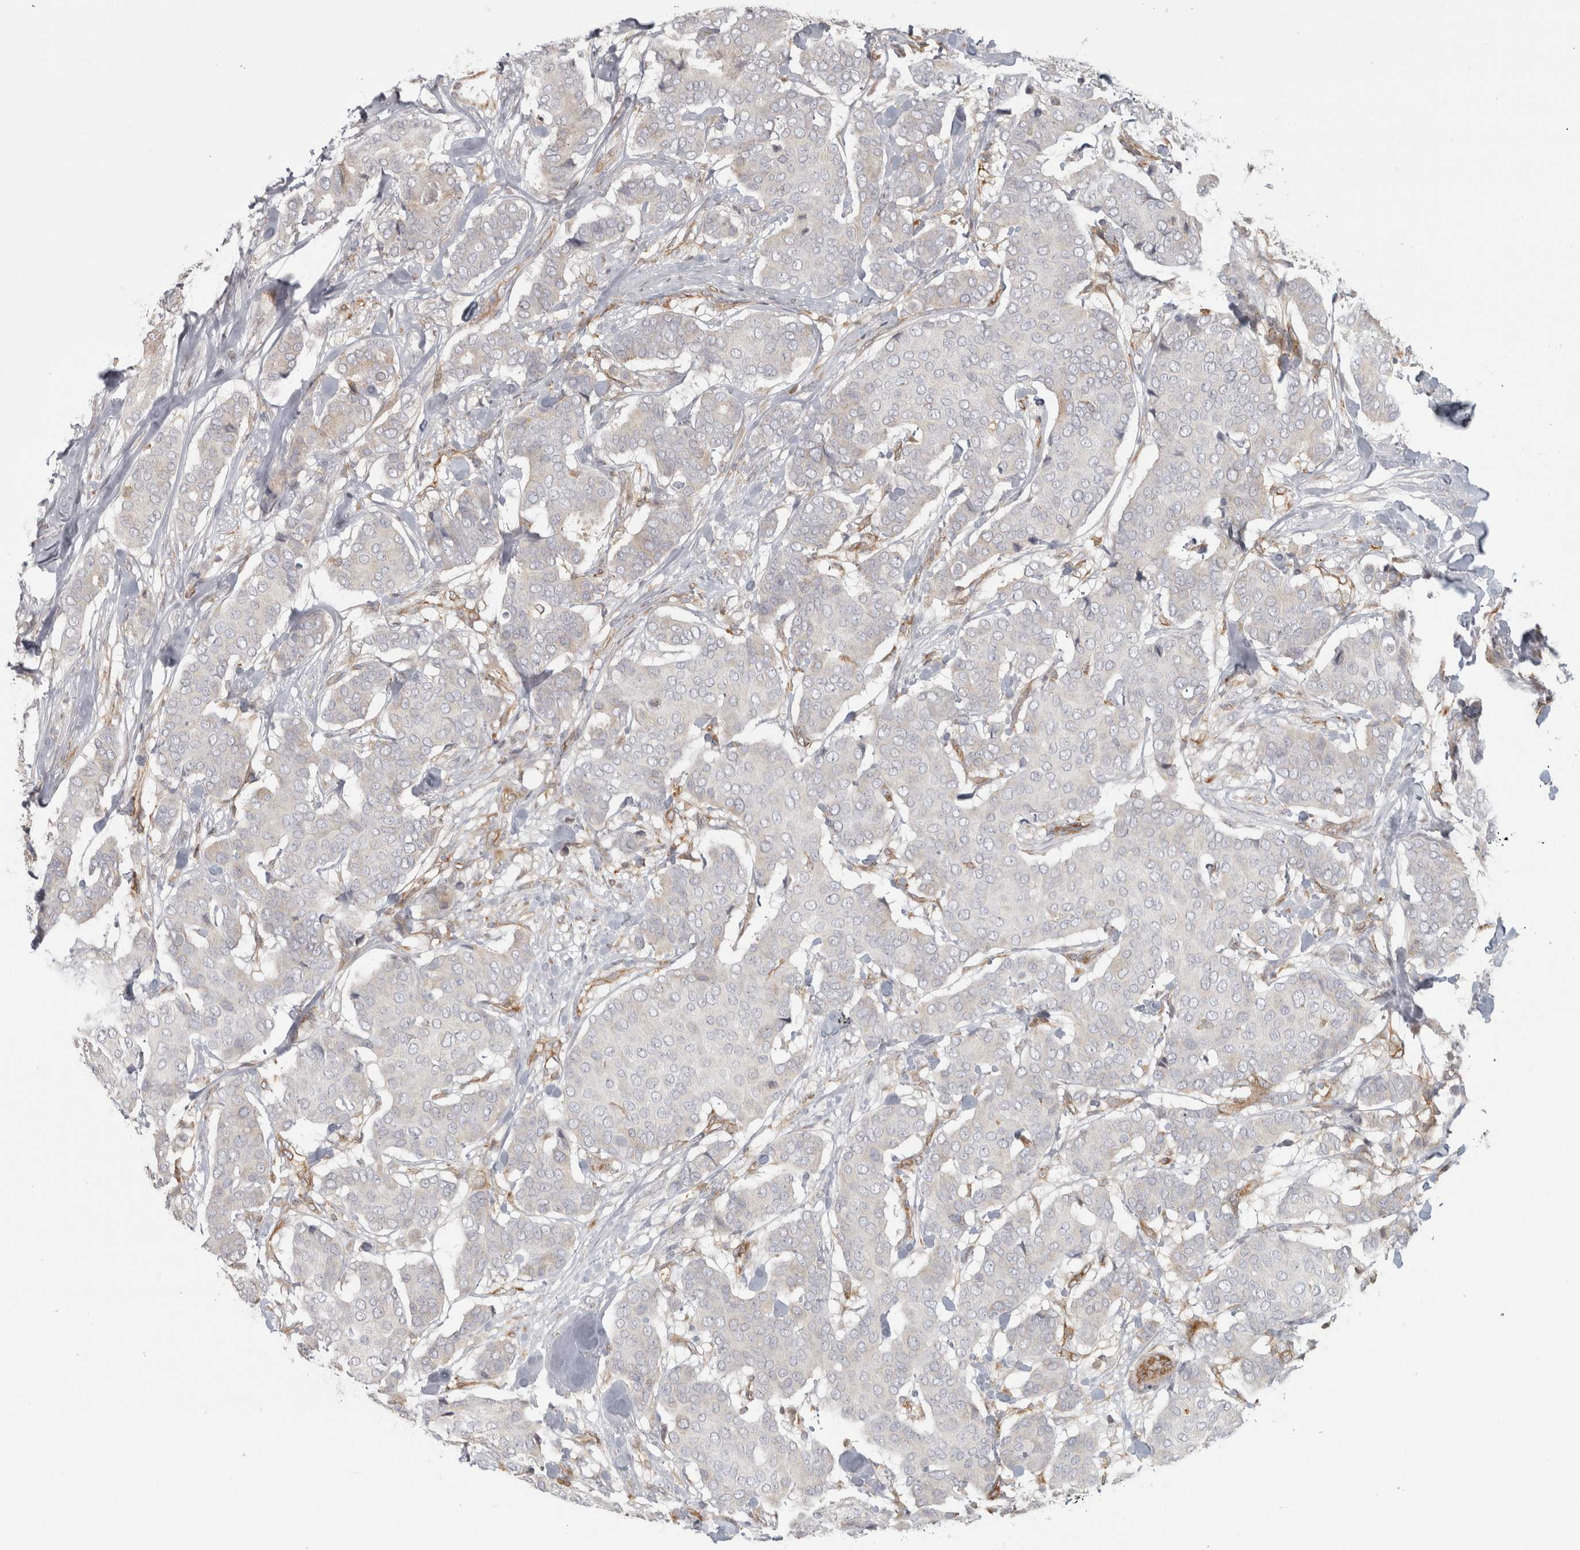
{"staining": {"intensity": "negative", "quantity": "none", "location": "none"}, "tissue": "breast cancer", "cell_type": "Tumor cells", "image_type": "cancer", "snomed": [{"axis": "morphology", "description": "Duct carcinoma"}, {"axis": "topography", "description": "Breast"}], "caption": "Tumor cells show no significant protein staining in breast cancer.", "gene": "HLA-E", "patient": {"sex": "female", "age": 75}}